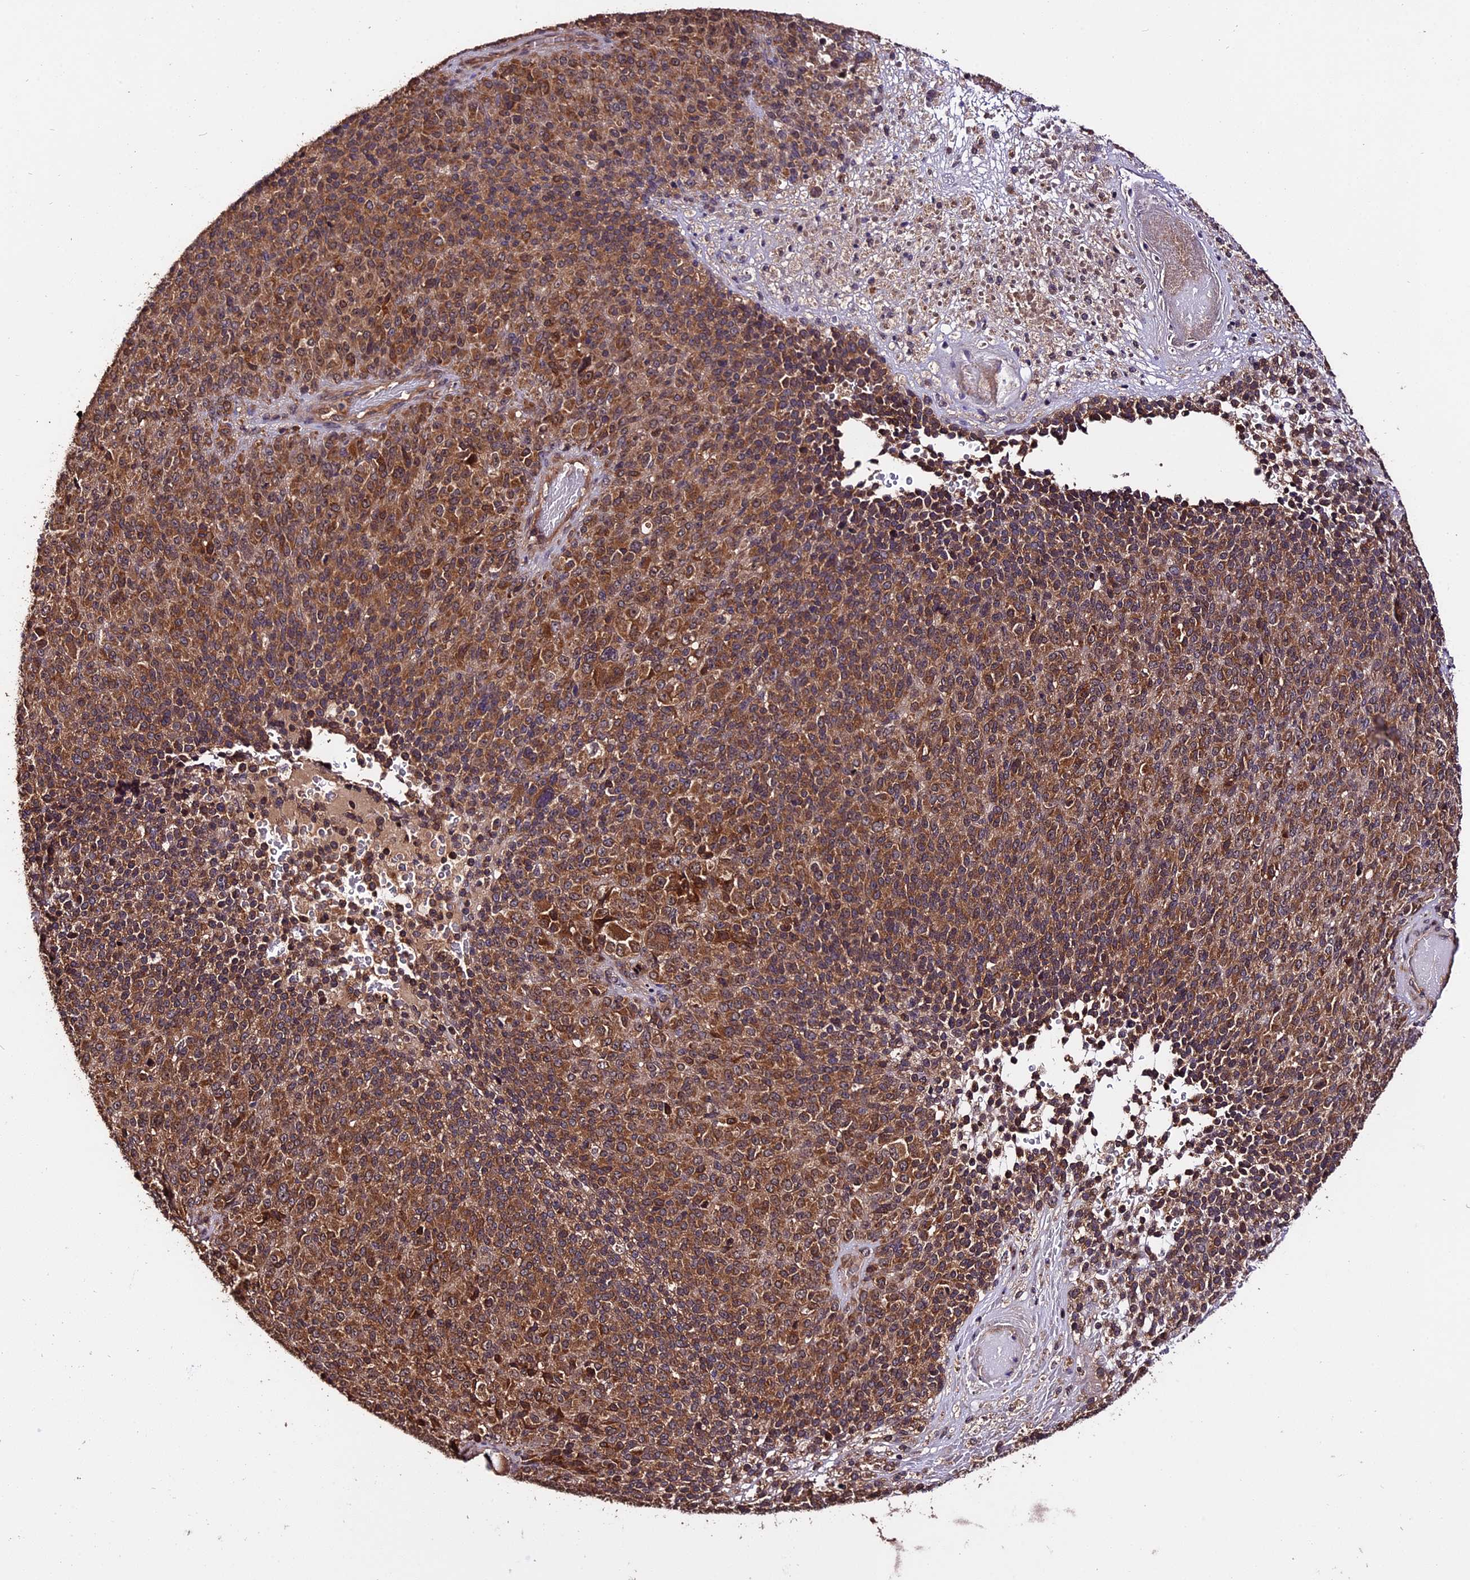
{"staining": {"intensity": "strong", "quantity": ">75%", "location": "cytoplasmic/membranous"}, "tissue": "melanoma", "cell_type": "Tumor cells", "image_type": "cancer", "snomed": [{"axis": "morphology", "description": "Malignant melanoma, Metastatic site"}, {"axis": "topography", "description": "Brain"}], "caption": "Protein expression analysis of human melanoma reveals strong cytoplasmic/membranous staining in about >75% of tumor cells. The protein of interest is shown in brown color, while the nuclei are stained blue.", "gene": "TRMT1", "patient": {"sex": "female", "age": 56}}